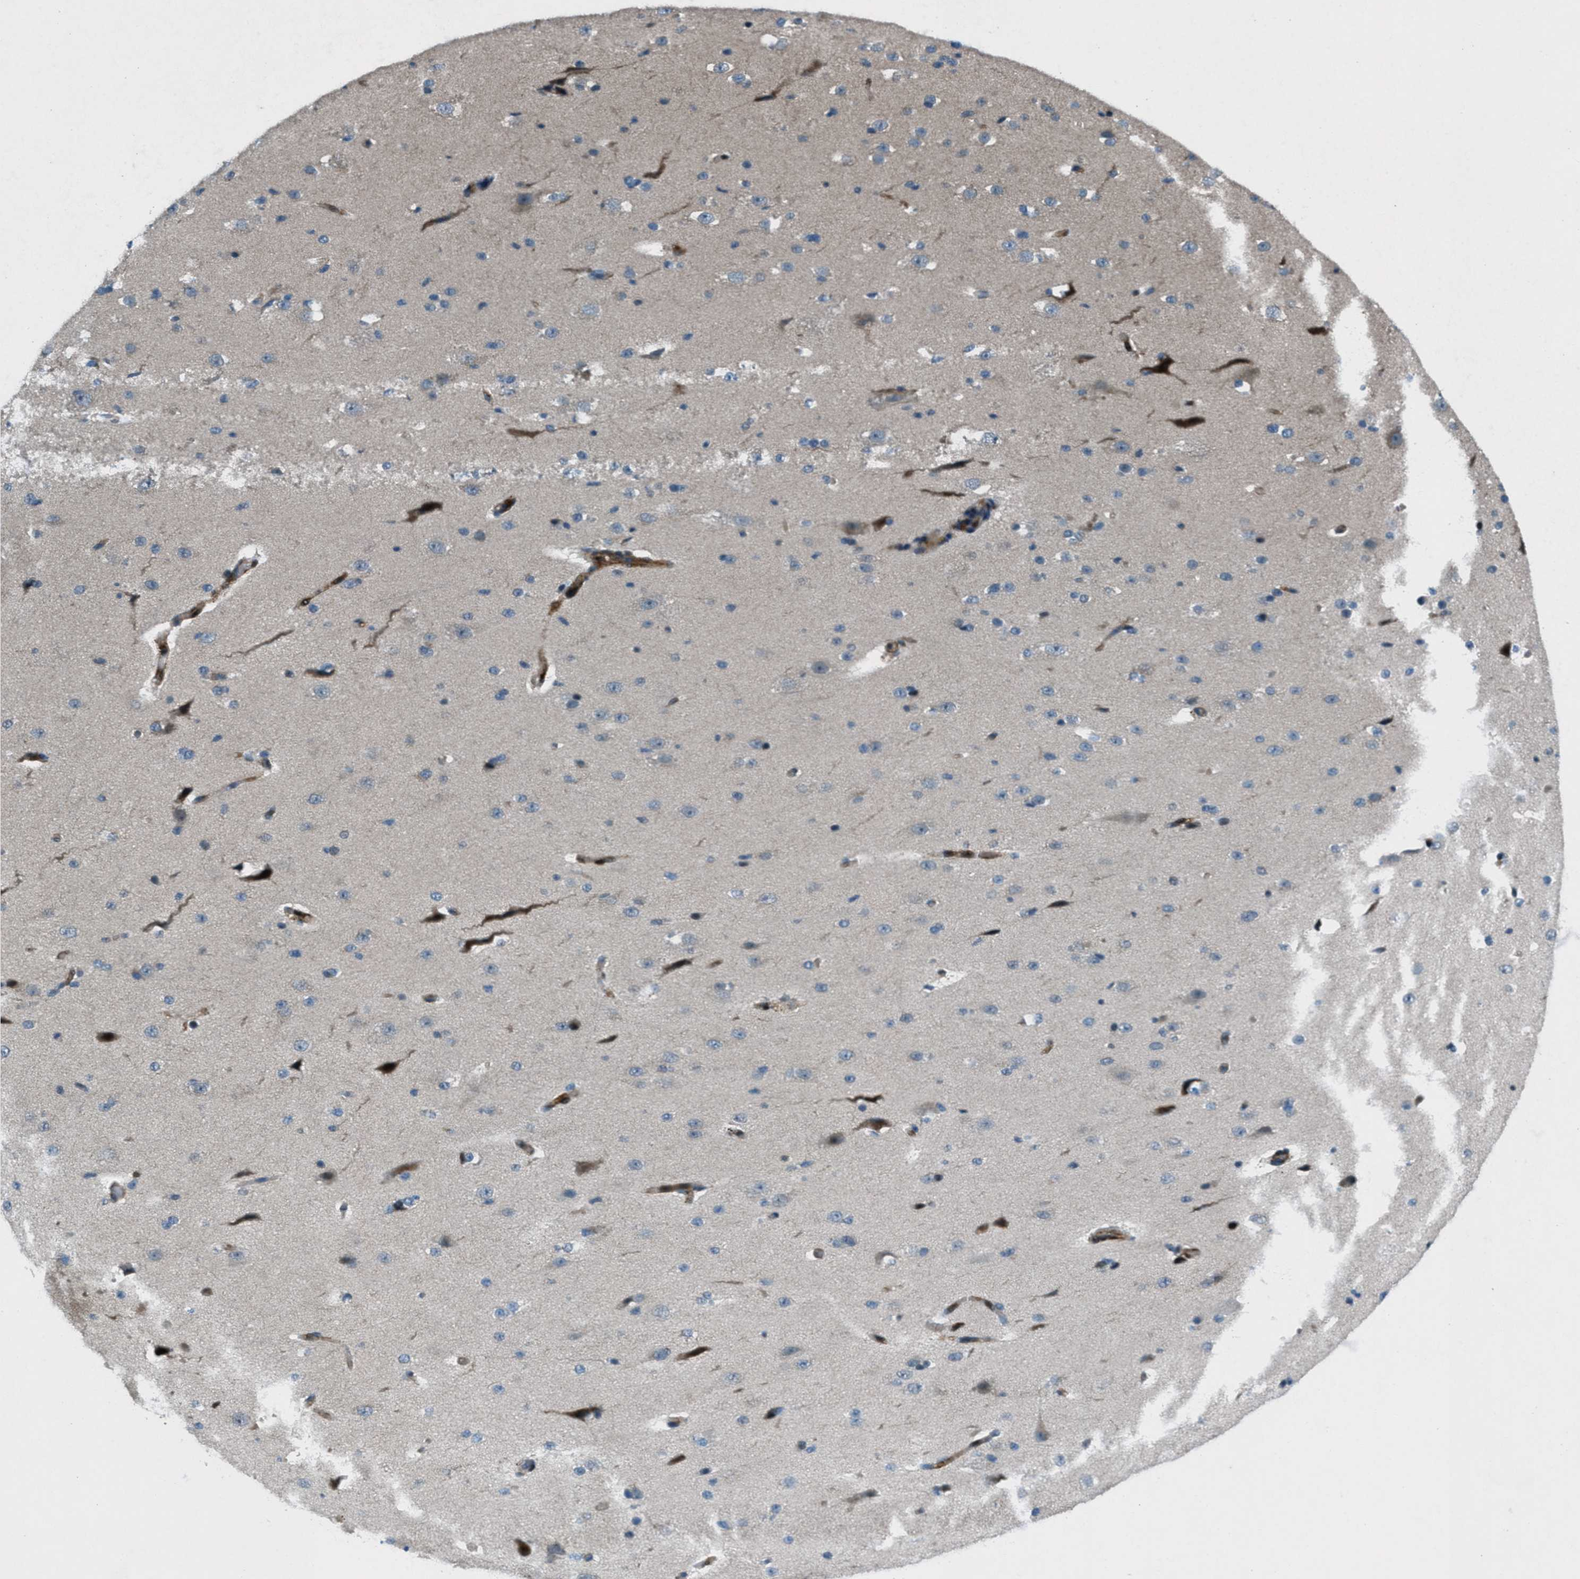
{"staining": {"intensity": "weak", "quantity": ">75%", "location": "cytoplasmic/membranous"}, "tissue": "cerebral cortex", "cell_type": "Endothelial cells", "image_type": "normal", "snomed": [{"axis": "morphology", "description": "Normal tissue, NOS"}, {"axis": "morphology", "description": "Developmental malformation"}, {"axis": "topography", "description": "Cerebral cortex"}], "caption": "The histopathology image demonstrates staining of normal cerebral cortex, revealing weak cytoplasmic/membranous protein expression (brown color) within endothelial cells. The staining is performed using DAB brown chromogen to label protein expression. The nuclei are counter-stained blue using hematoxylin.", "gene": "CLEC2D", "patient": {"sex": "female", "age": 30}}